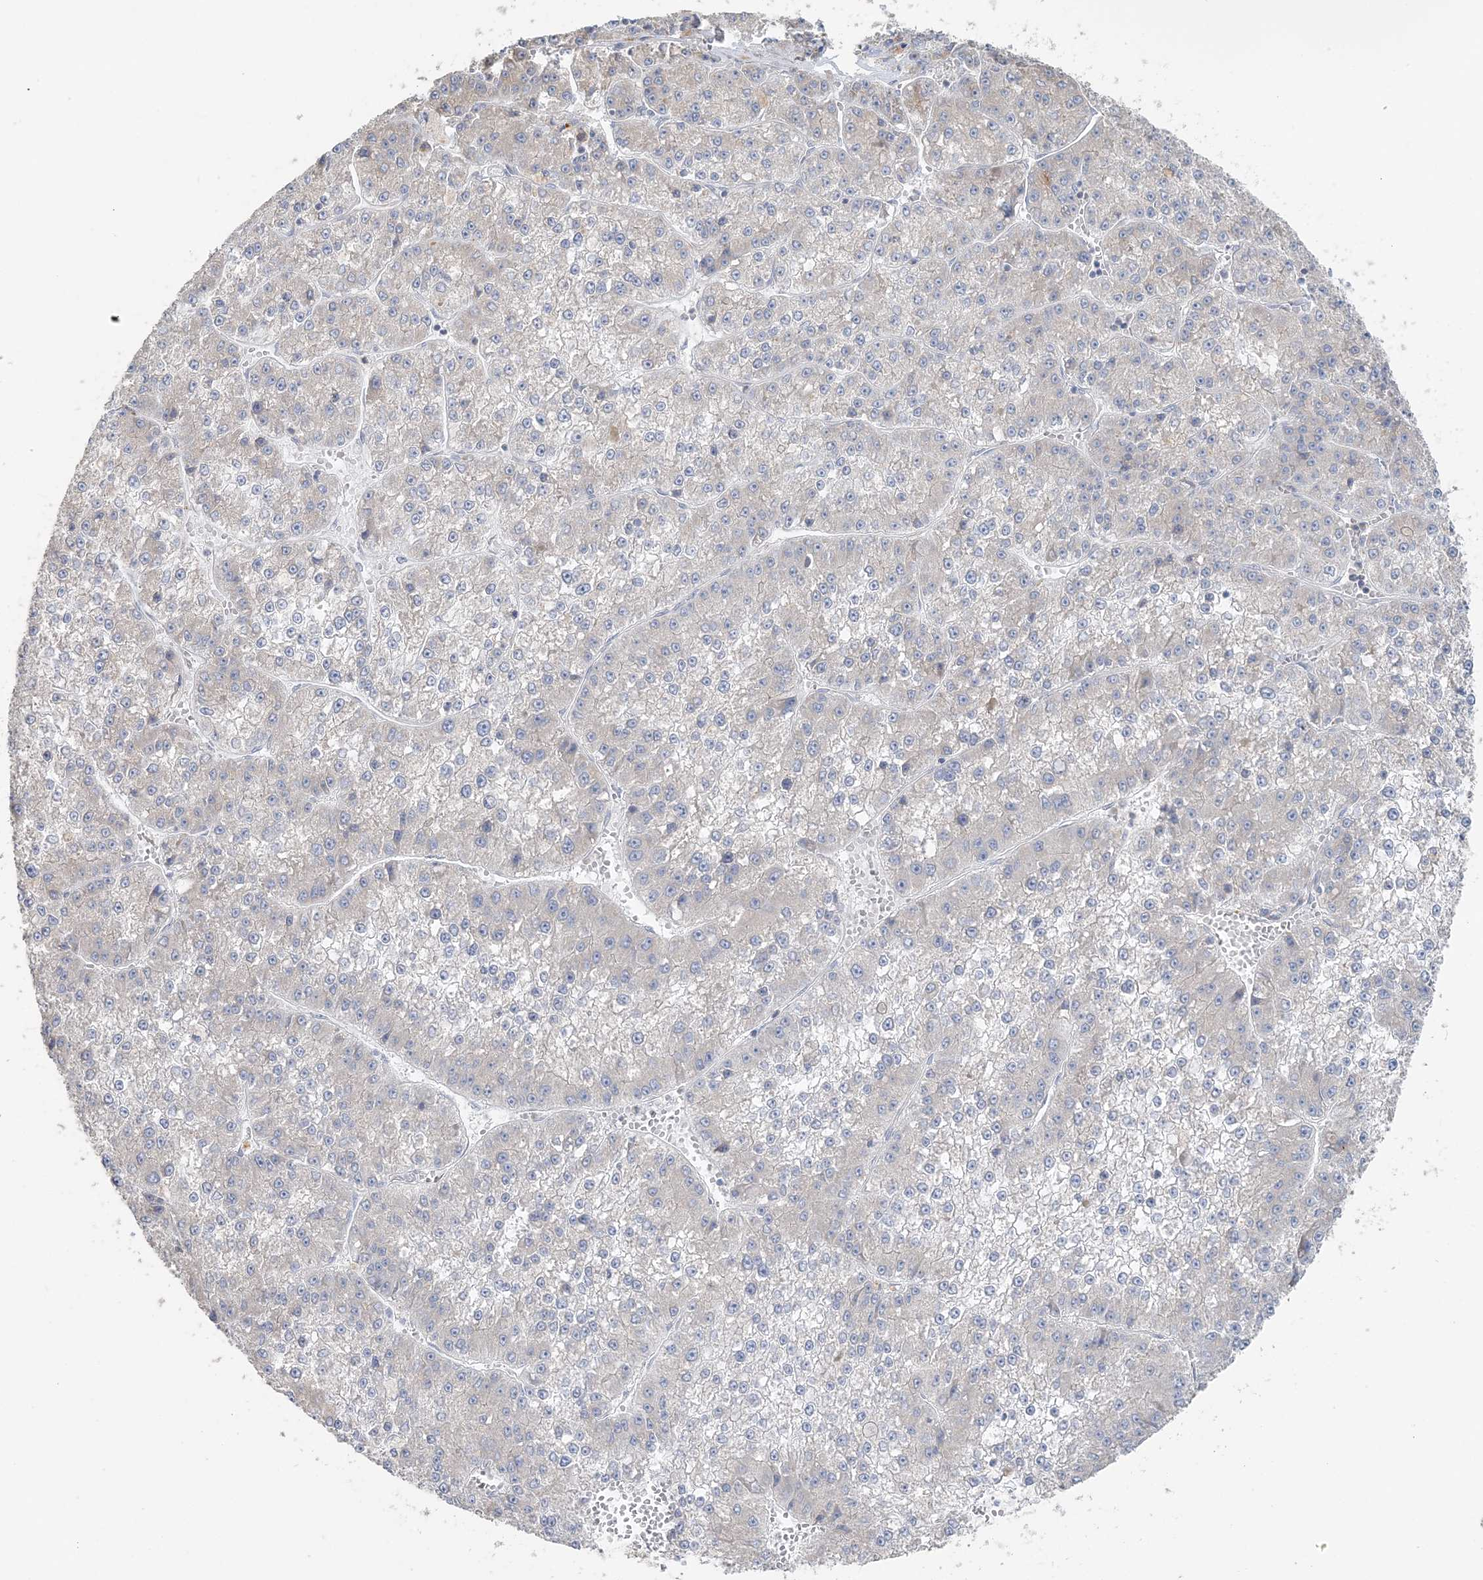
{"staining": {"intensity": "negative", "quantity": "none", "location": "none"}, "tissue": "liver cancer", "cell_type": "Tumor cells", "image_type": "cancer", "snomed": [{"axis": "morphology", "description": "Carcinoma, Hepatocellular, NOS"}, {"axis": "topography", "description": "Liver"}], "caption": "Liver cancer (hepatocellular carcinoma) stained for a protein using IHC reveals no positivity tumor cells.", "gene": "TBC1D5", "patient": {"sex": "female", "age": 73}}